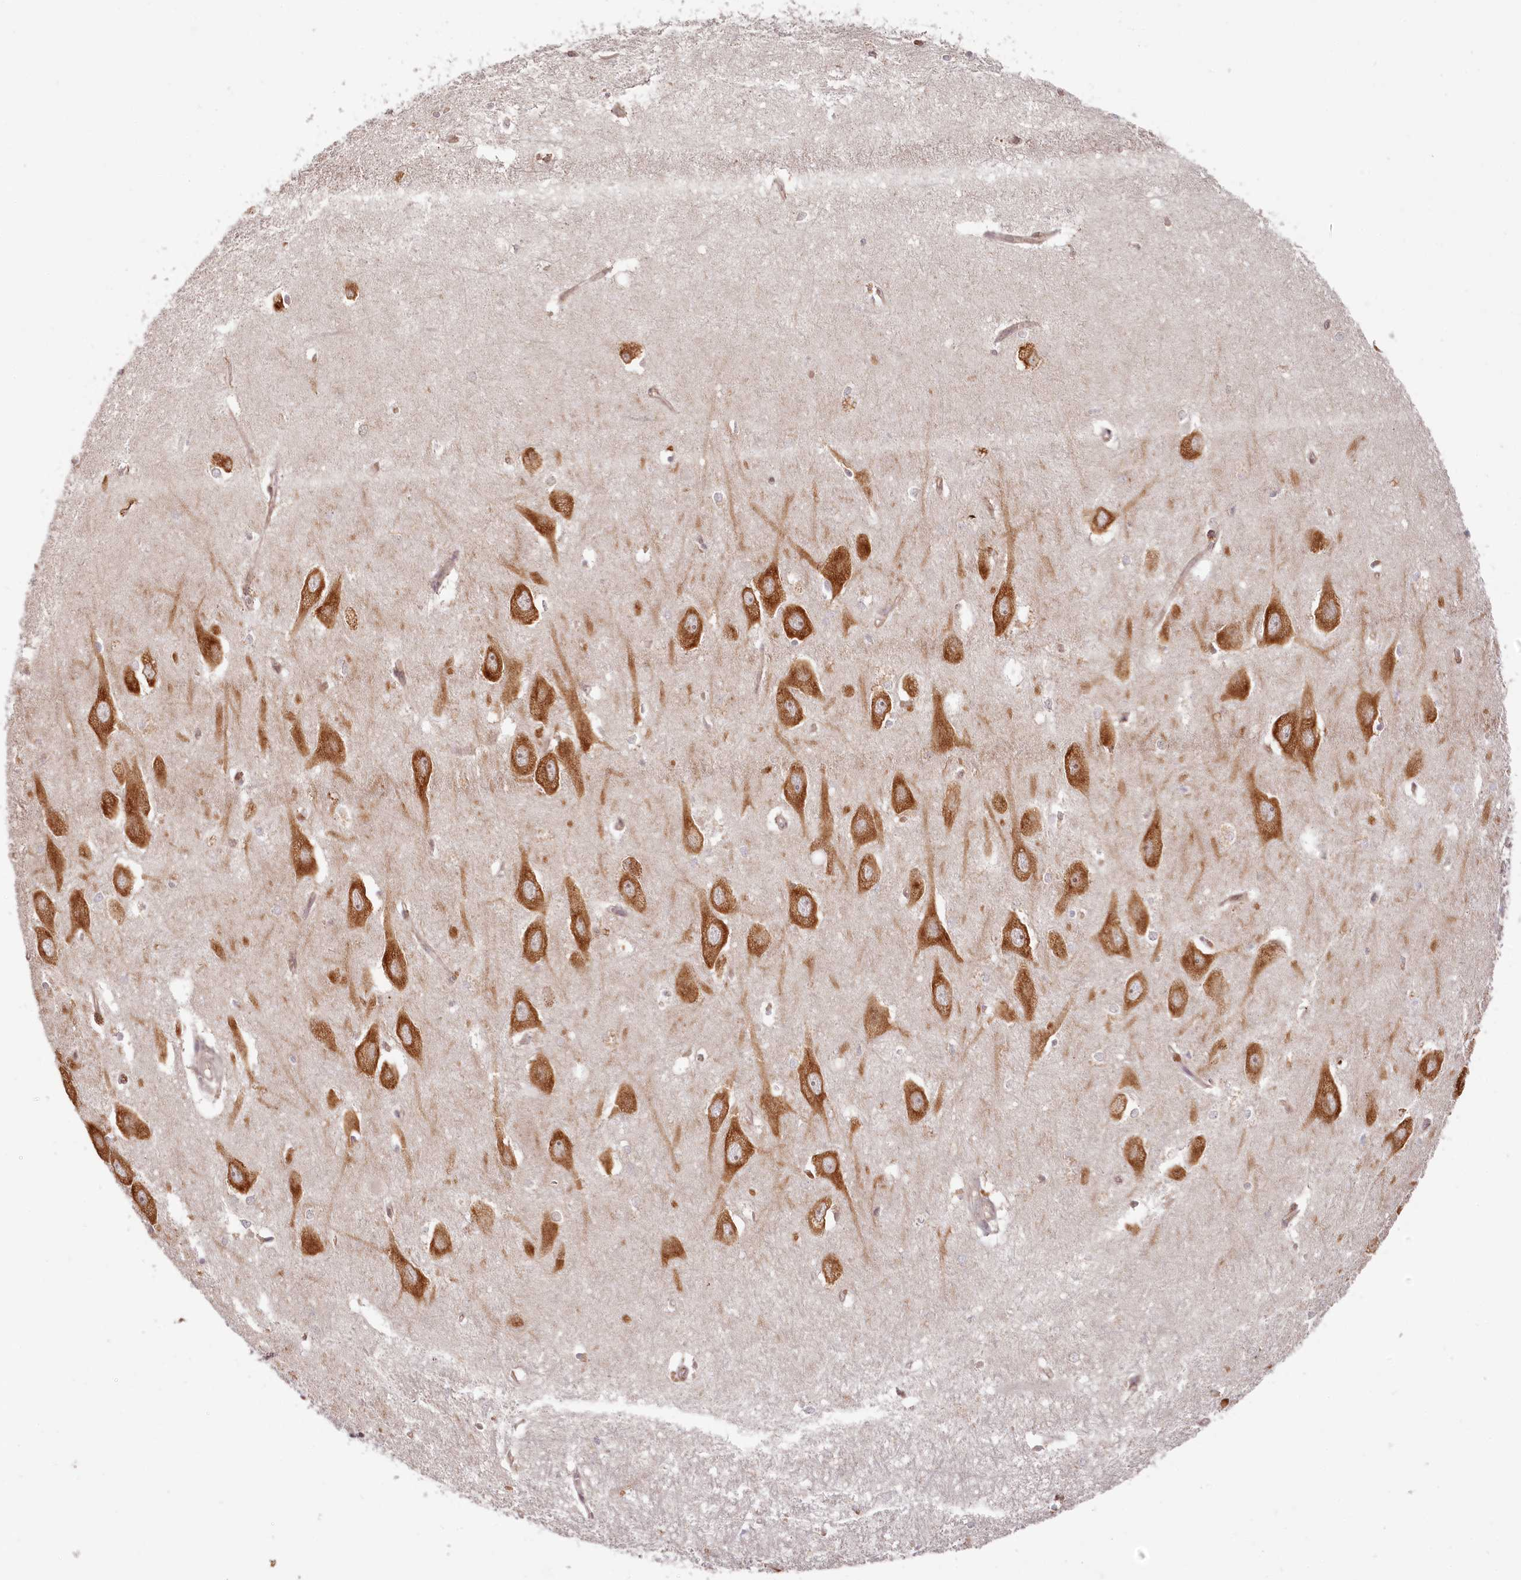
{"staining": {"intensity": "weak", "quantity": "<25%", "location": "cytoplasmic/membranous"}, "tissue": "hippocampus", "cell_type": "Glial cells", "image_type": "normal", "snomed": [{"axis": "morphology", "description": "Normal tissue, NOS"}, {"axis": "topography", "description": "Hippocampus"}], "caption": "The IHC histopathology image has no significant expression in glial cells of hippocampus. (Stains: DAB immunohistochemistry with hematoxylin counter stain, Microscopy: brightfield microscopy at high magnification).", "gene": "TMIE", "patient": {"sex": "female", "age": 64}}